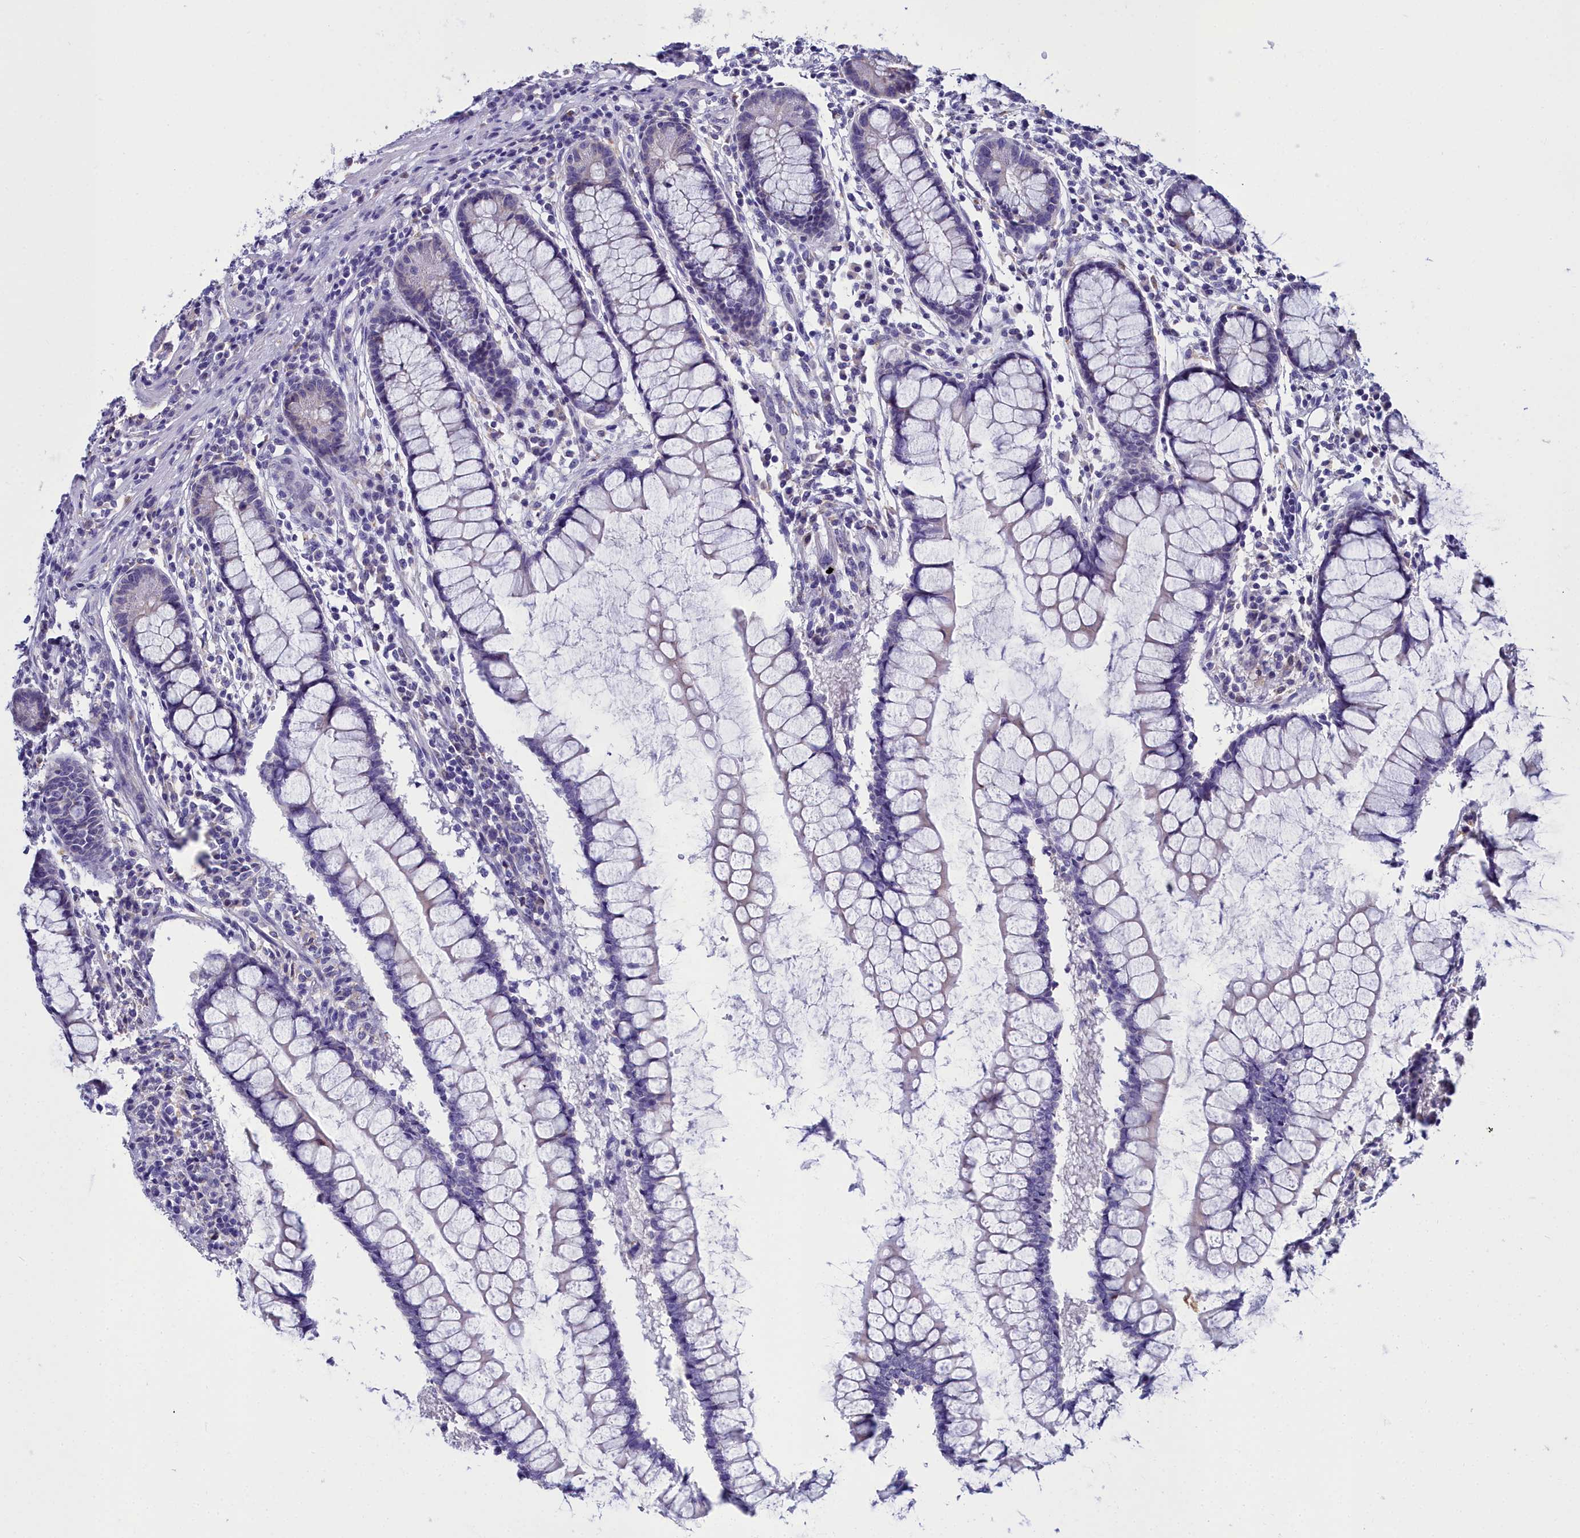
{"staining": {"intensity": "negative", "quantity": "none", "location": "none"}, "tissue": "colon", "cell_type": "Endothelial cells", "image_type": "normal", "snomed": [{"axis": "morphology", "description": "Normal tissue, NOS"}, {"axis": "morphology", "description": "Adenocarcinoma, NOS"}, {"axis": "topography", "description": "Colon"}], "caption": "This is a image of immunohistochemistry (IHC) staining of unremarkable colon, which shows no staining in endothelial cells.", "gene": "ELAPOR2", "patient": {"sex": "female", "age": 55}}